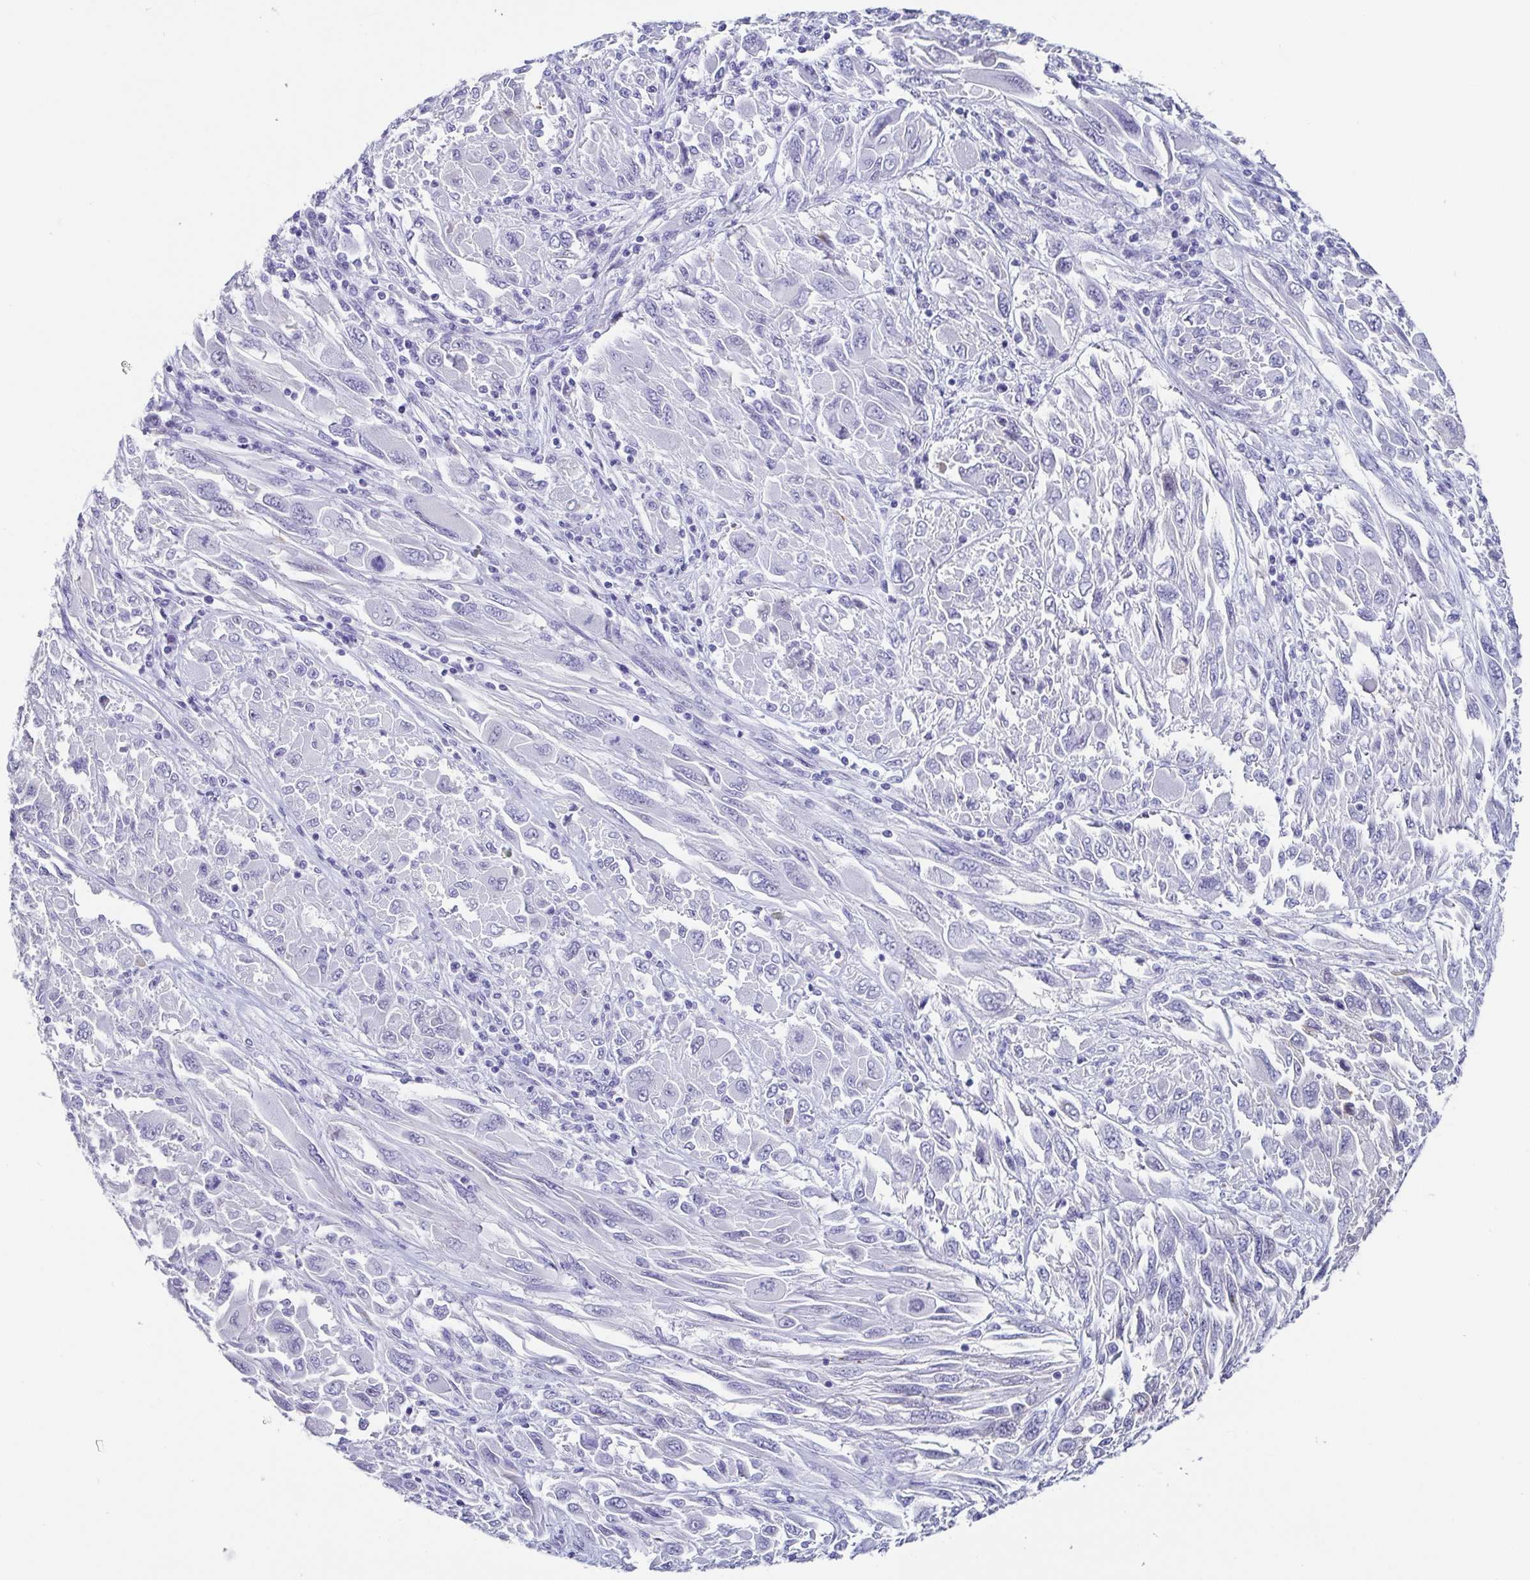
{"staining": {"intensity": "negative", "quantity": "none", "location": "none"}, "tissue": "melanoma", "cell_type": "Tumor cells", "image_type": "cancer", "snomed": [{"axis": "morphology", "description": "Malignant melanoma, NOS"}, {"axis": "topography", "description": "Skin"}], "caption": "Melanoma was stained to show a protein in brown. There is no significant staining in tumor cells.", "gene": "TNNT2", "patient": {"sex": "female", "age": 91}}